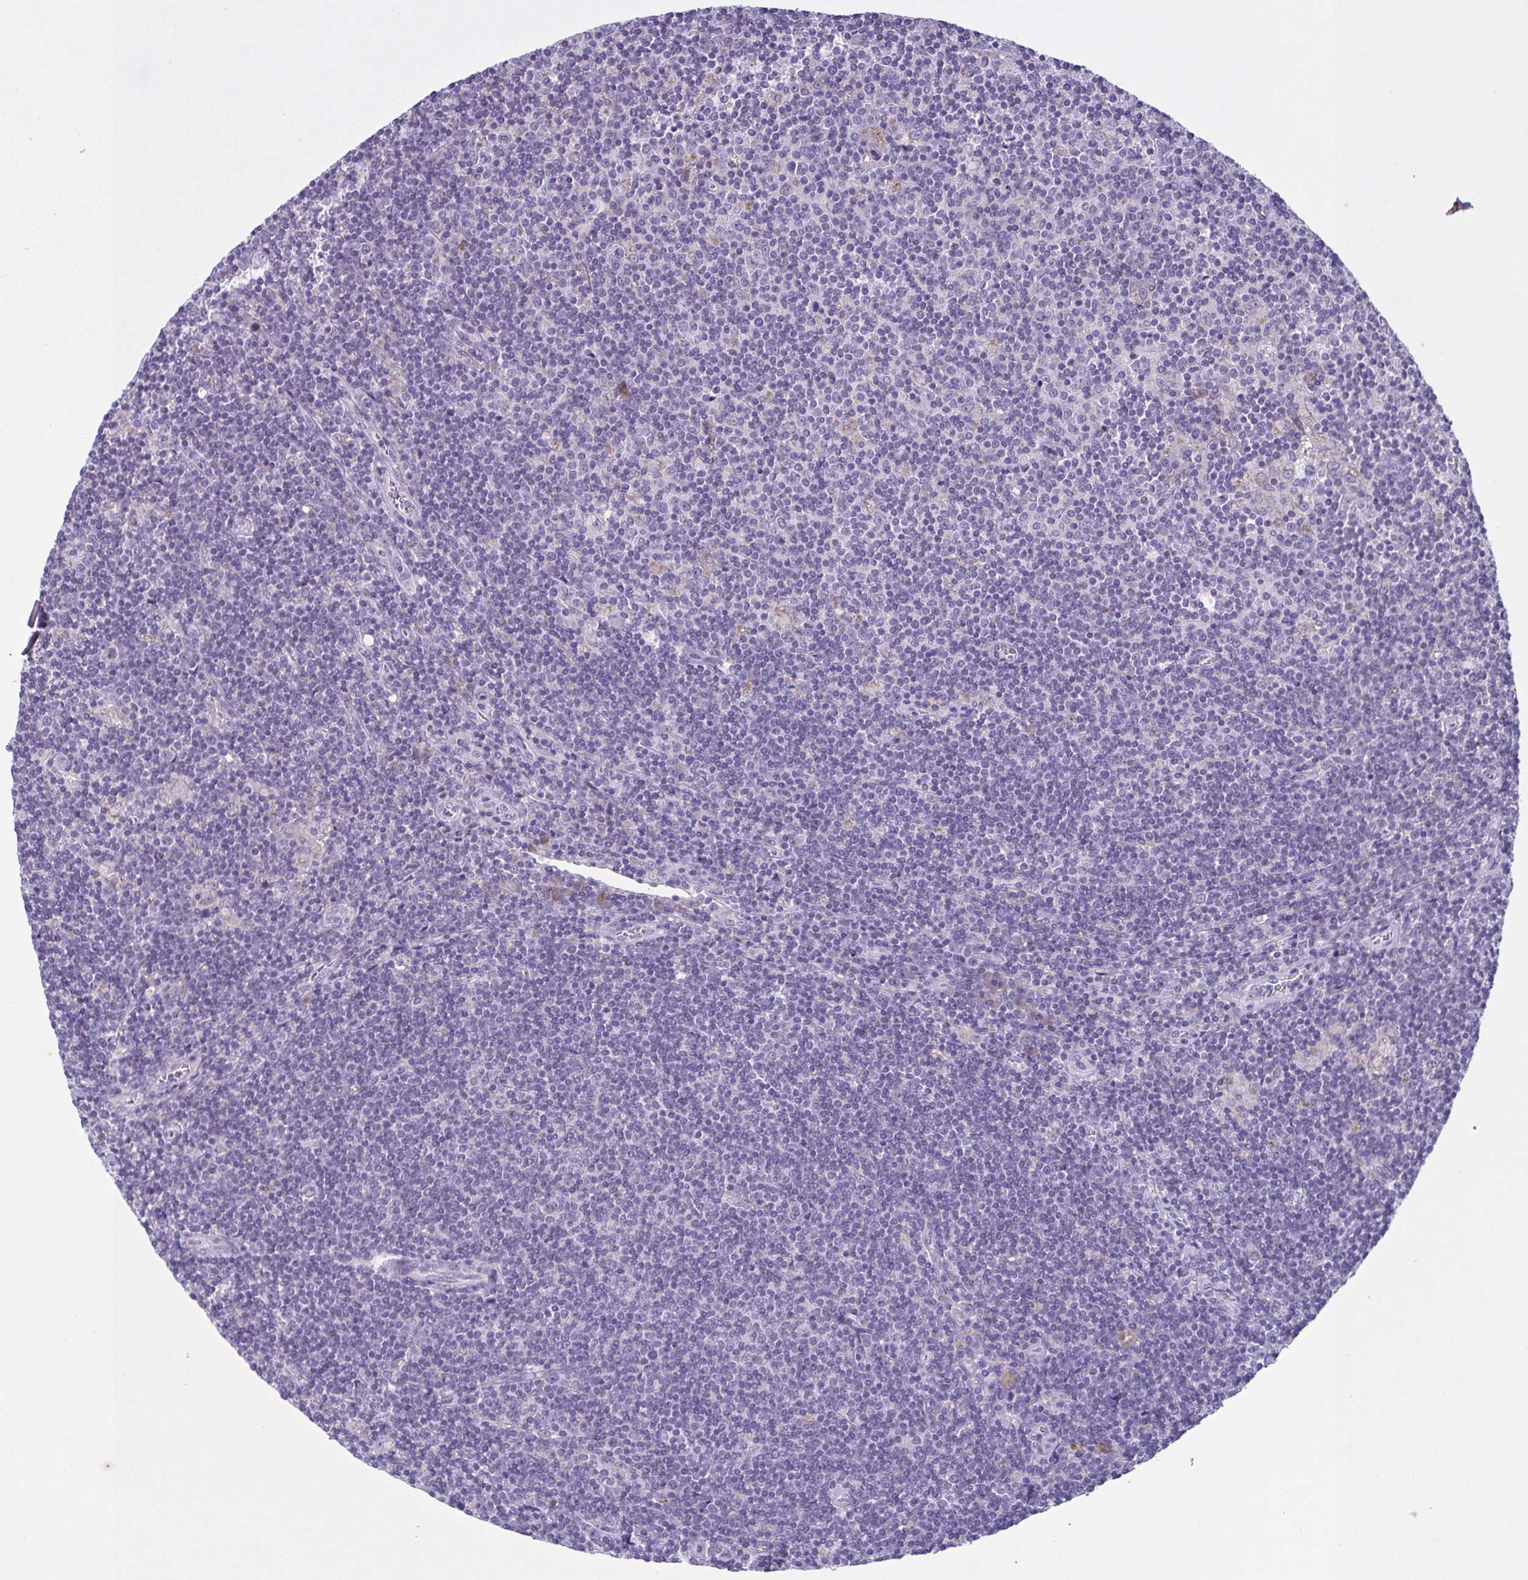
{"staining": {"intensity": "negative", "quantity": "none", "location": "none"}, "tissue": "lymphoma", "cell_type": "Tumor cells", "image_type": "cancer", "snomed": [{"axis": "morphology", "description": "Hodgkin's disease, NOS"}, {"axis": "topography", "description": "Lymph node"}], "caption": "Tumor cells show no significant staining in lymphoma.", "gene": "F13B", "patient": {"sex": "male", "age": 40}}